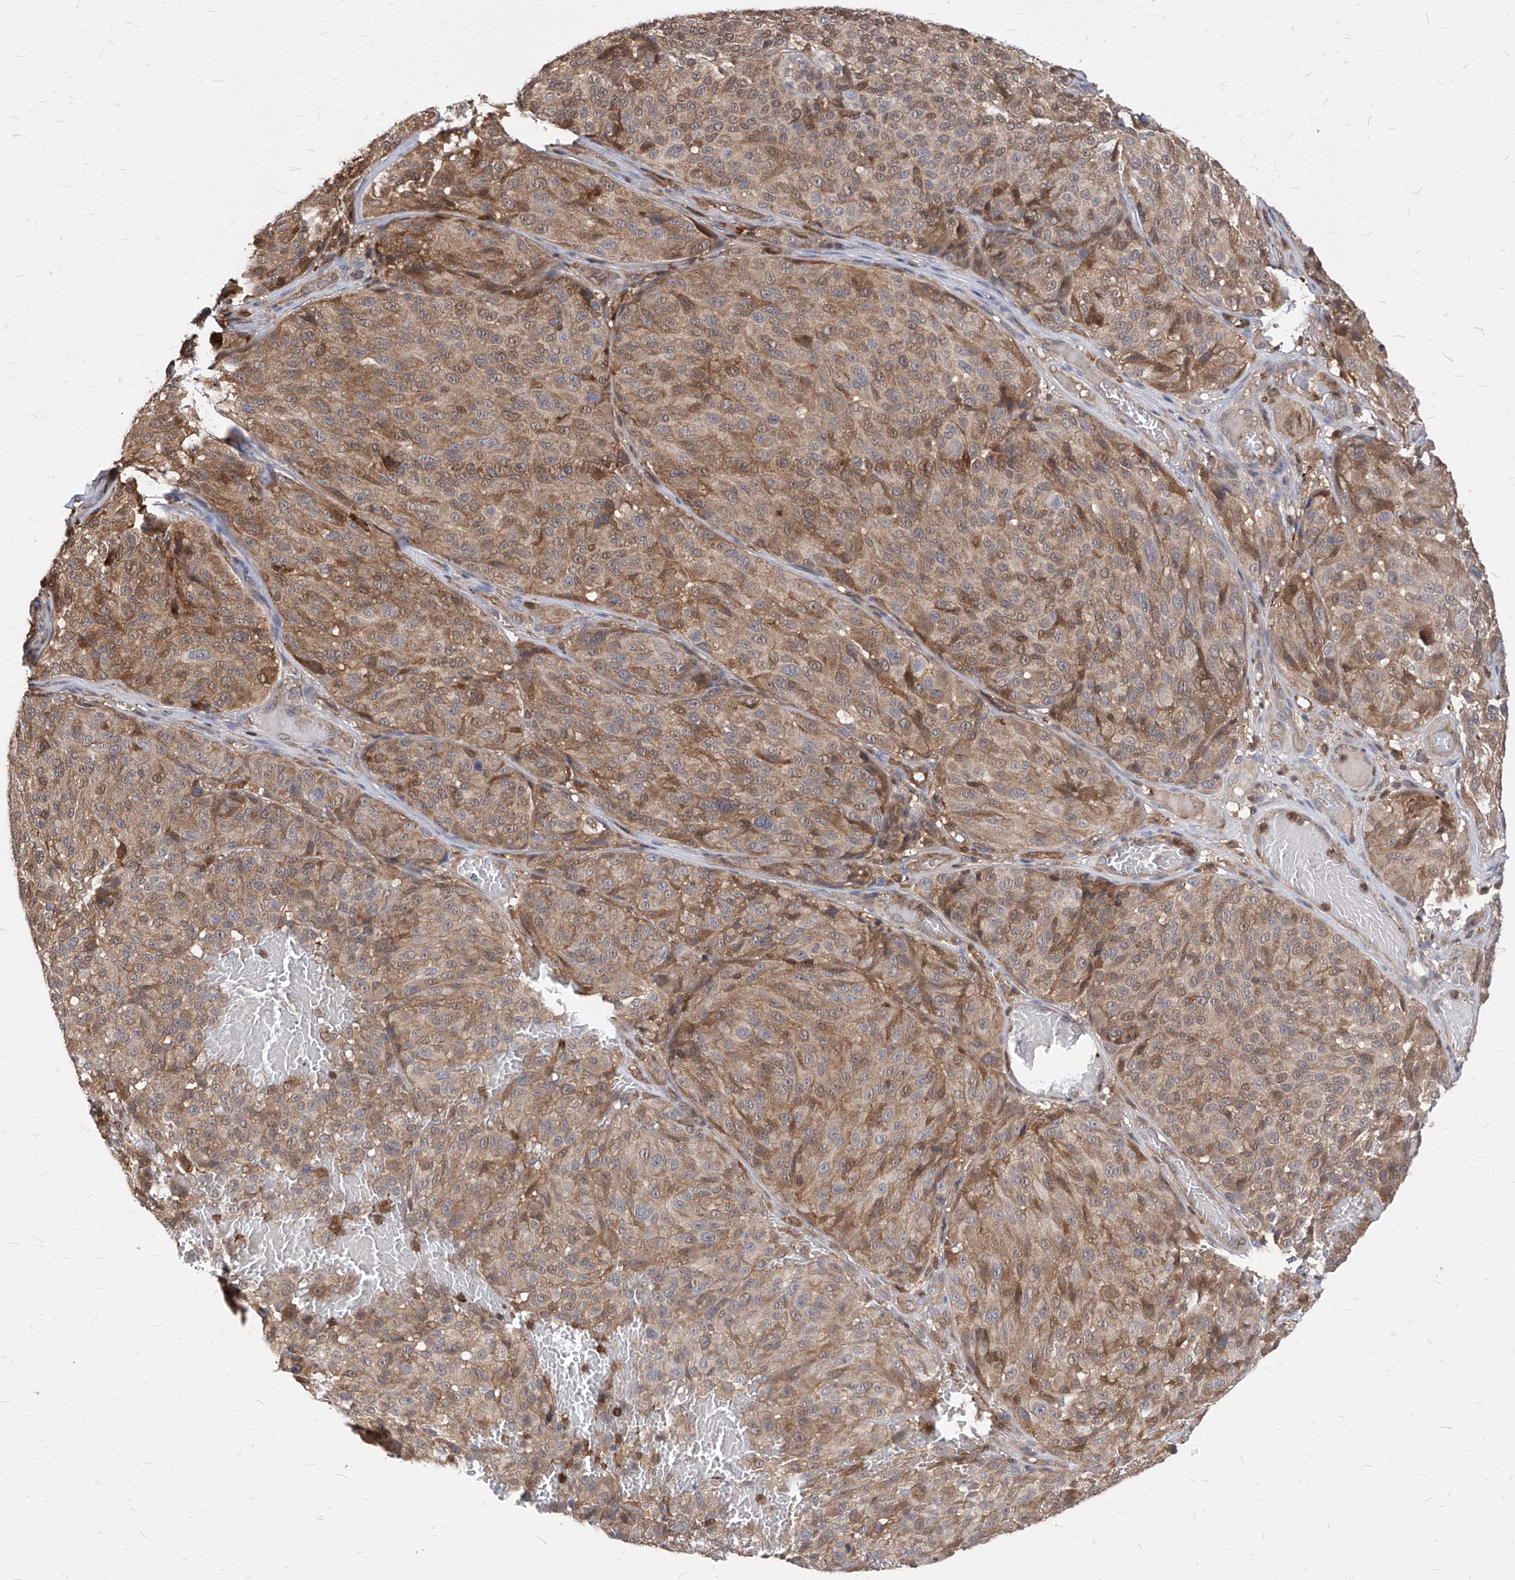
{"staining": {"intensity": "moderate", "quantity": ">75%", "location": "cytoplasmic/membranous"}, "tissue": "melanoma", "cell_type": "Tumor cells", "image_type": "cancer", "snomed": [{"axis": "morphology", "description": "Malignant melanoma, NOS"}, {"axis": "topography", "description": "Skin"}], "caption": "The image exhibits a brown stain indicating the presence of a protein in the cytoplasmic/membranous of tumor cells in melanoma. Nuclei are stained in blue.", "gene": "ABRACL", "patient": {"sex": "male", "age": 83}}